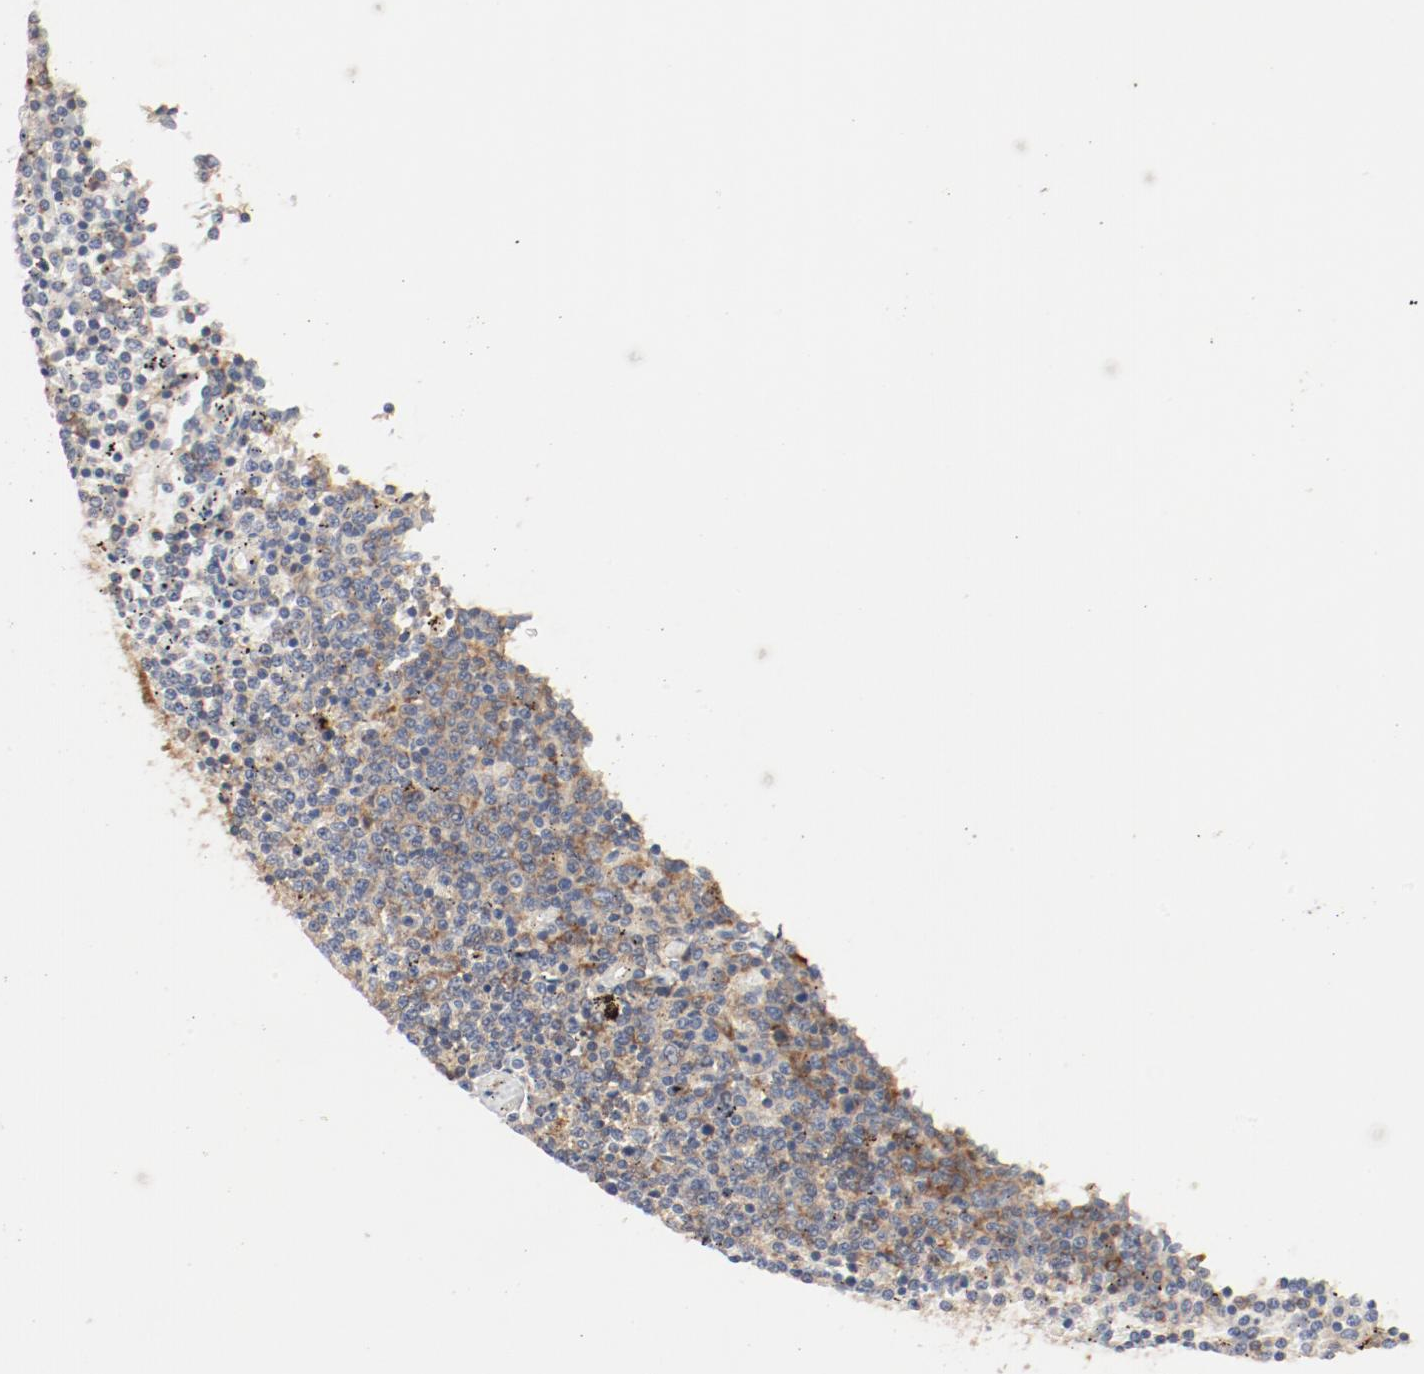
{"staining": {"intensity": "moderate", "quantity": "25%-75%", "location": "cytoplasmic/membranous"}, "tissue": "lymphoma", "cell_type": "Tumor cells", "image_type": "cancer", "snomed": [{"axis": "morphology", "description": "Malignant lymphoma, non-Hodgkin's type, Low grade"}, {"axis": "topography", "description": "Spleen"}], "caption": "Immunohistochemistry photomicrograph of lymphoma stained for a protein (brown), which reveals medium levels of moderate cytoplasmic/membranous positivity in about 25%-75% of tumor cells.", "gene": "RPS6", "patient": {"sex": "female", "age": 50}}